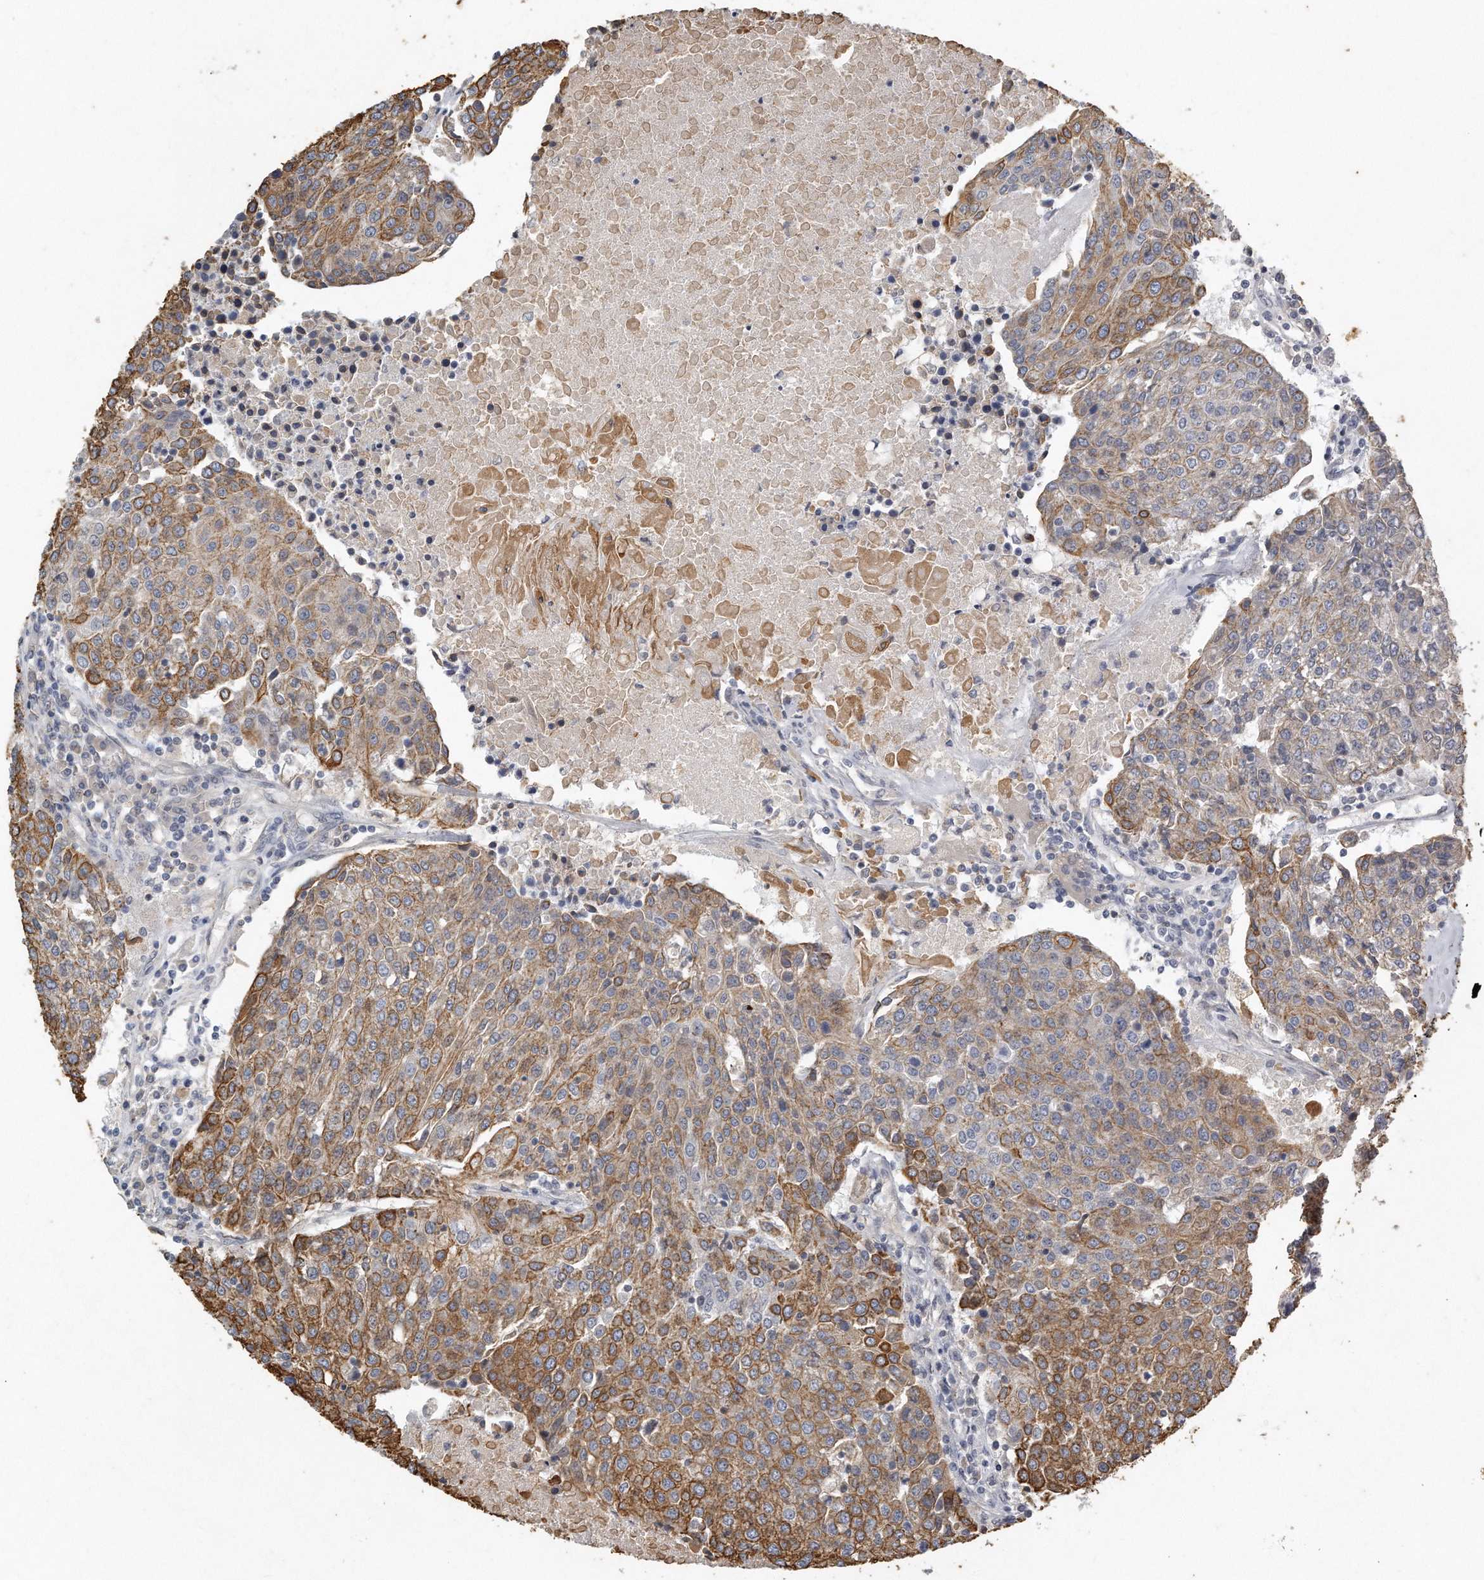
{"staining": {"intensity": "moderate", "quantity": ">75%", "location": "cytoplasmic/membranous"}, "tissue": "urothelial cancer", "cell_type": "Tumor cells", "image_type": "cancer", "snomed": [{"axis": "morphology", "description": "Urothelial carcinoma, High grade"}, {"axis": "topography", "description": "Urinary bladder"}], "caption": "Immunohistochemical staining of human urothelial carcinoma (high-grade) demonstrates medium levels of moderate cytoplasmic/membranous protein expression in about >75% of tumor cells.", "gene": "CAMK1", "patient": {"sex": "female", "age": 85}}